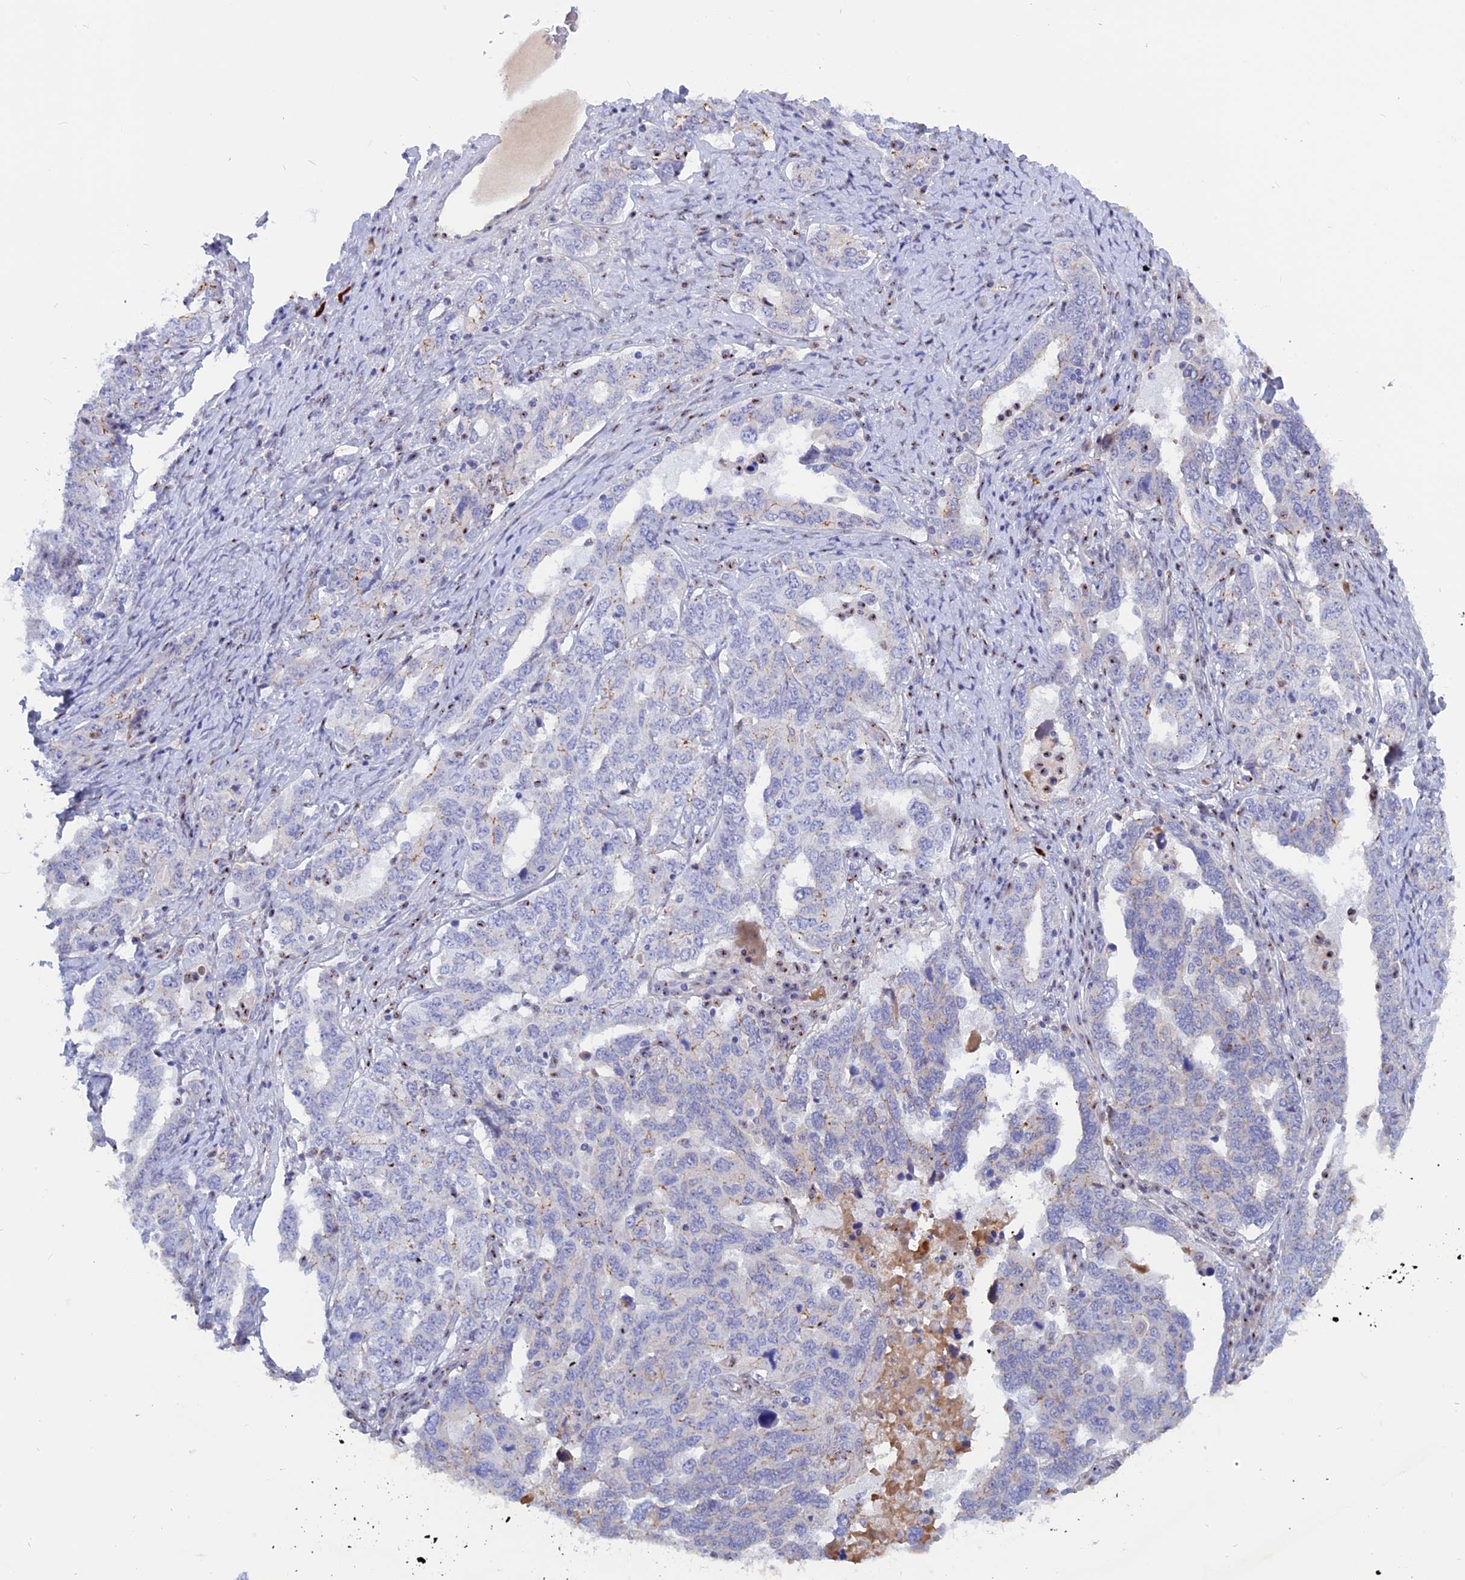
{"staining": {"intensity": "weak", "quantity": "<25%", "location": "cytoplasmic/membranous"}, "tissue": "ovarian cancer", "cell_type": "Tumor cells", "image_type": "cancer", "snomed": [{"axis": "morphology", "description": "Carcinoma, endometroid"}, {"axis": "topography", "description": "Ovary"}], "caption": "Ovarian endometroid carcinoma stained for a protein using IHC demonstrates no staining tumor cells.", "gene": "GK5", "patient": {"sex": "female", "age": 62}}